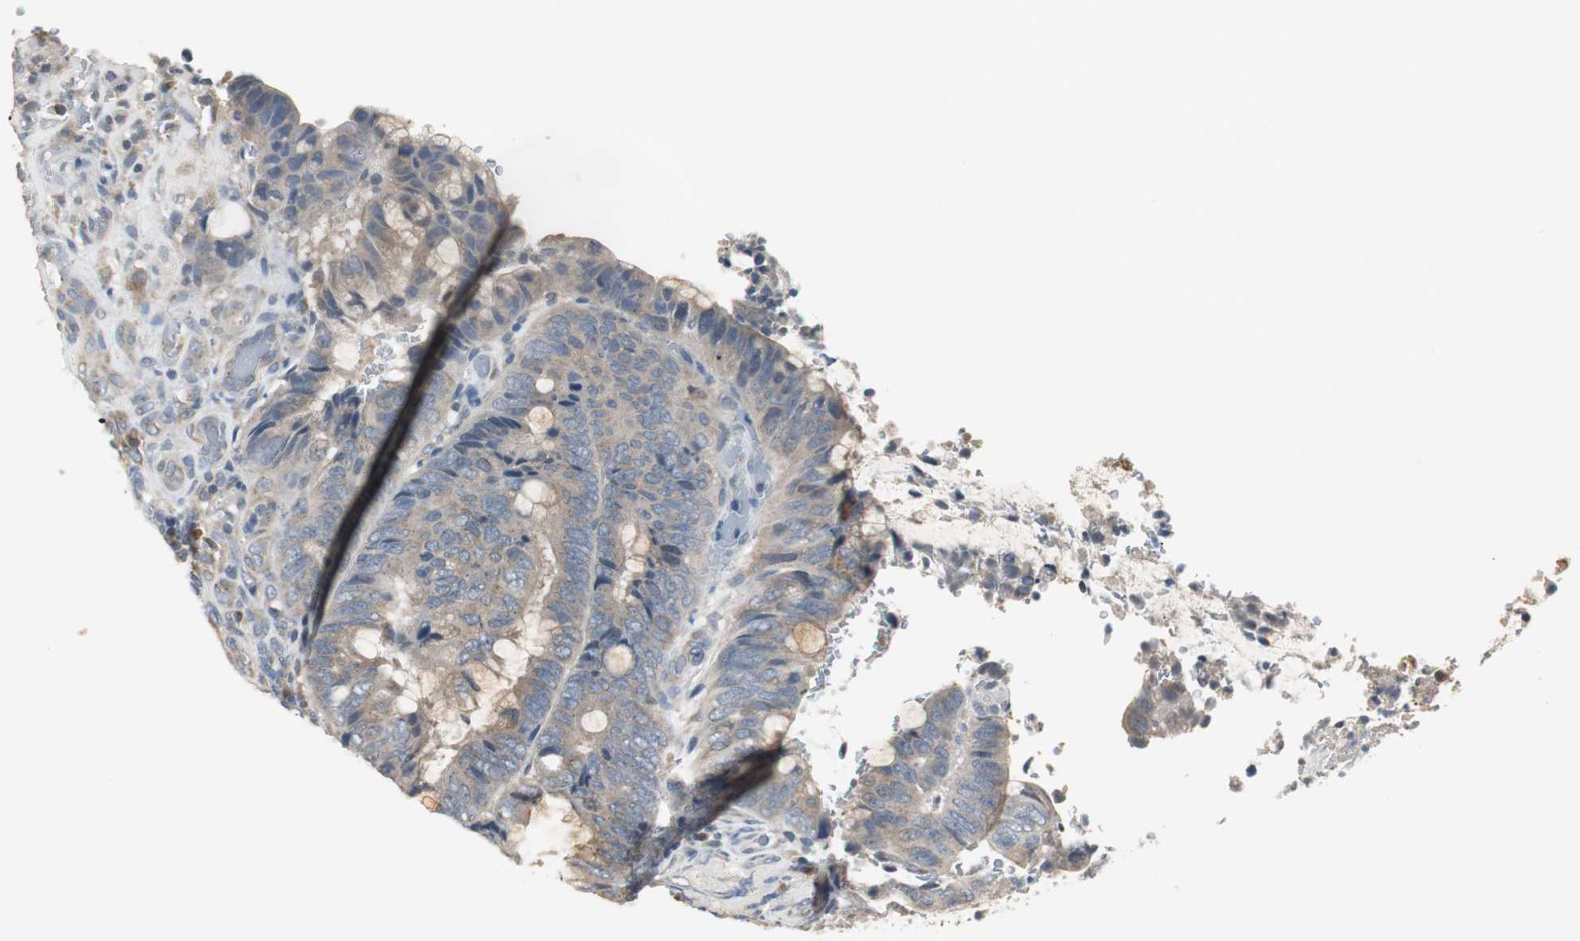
{"staining": {"intensity": "weak", "quantity": "<25%", "location": "cytoplasmic/membranous"}, "tissue": "colorectal cancer", "cell_type": "Tumor cells", "image_type": "cancer", "snomed": [{"axis": "morphology", "description": "Normal tissue, NOS"}, {"axis": "morphology", "description": "Adenocarcinoma, NOS"}, {"axis": "topography", "description": "Rectum"}, {"axis": "topography", "description": "Peripheral nerve tissue"}], "caption": "The image demonstrates no staining of tumor cells in colorectal cancer (adenocarcinoma).", "gene": "PTPRN2", "patient": {"sex": "male", "age": 92}}